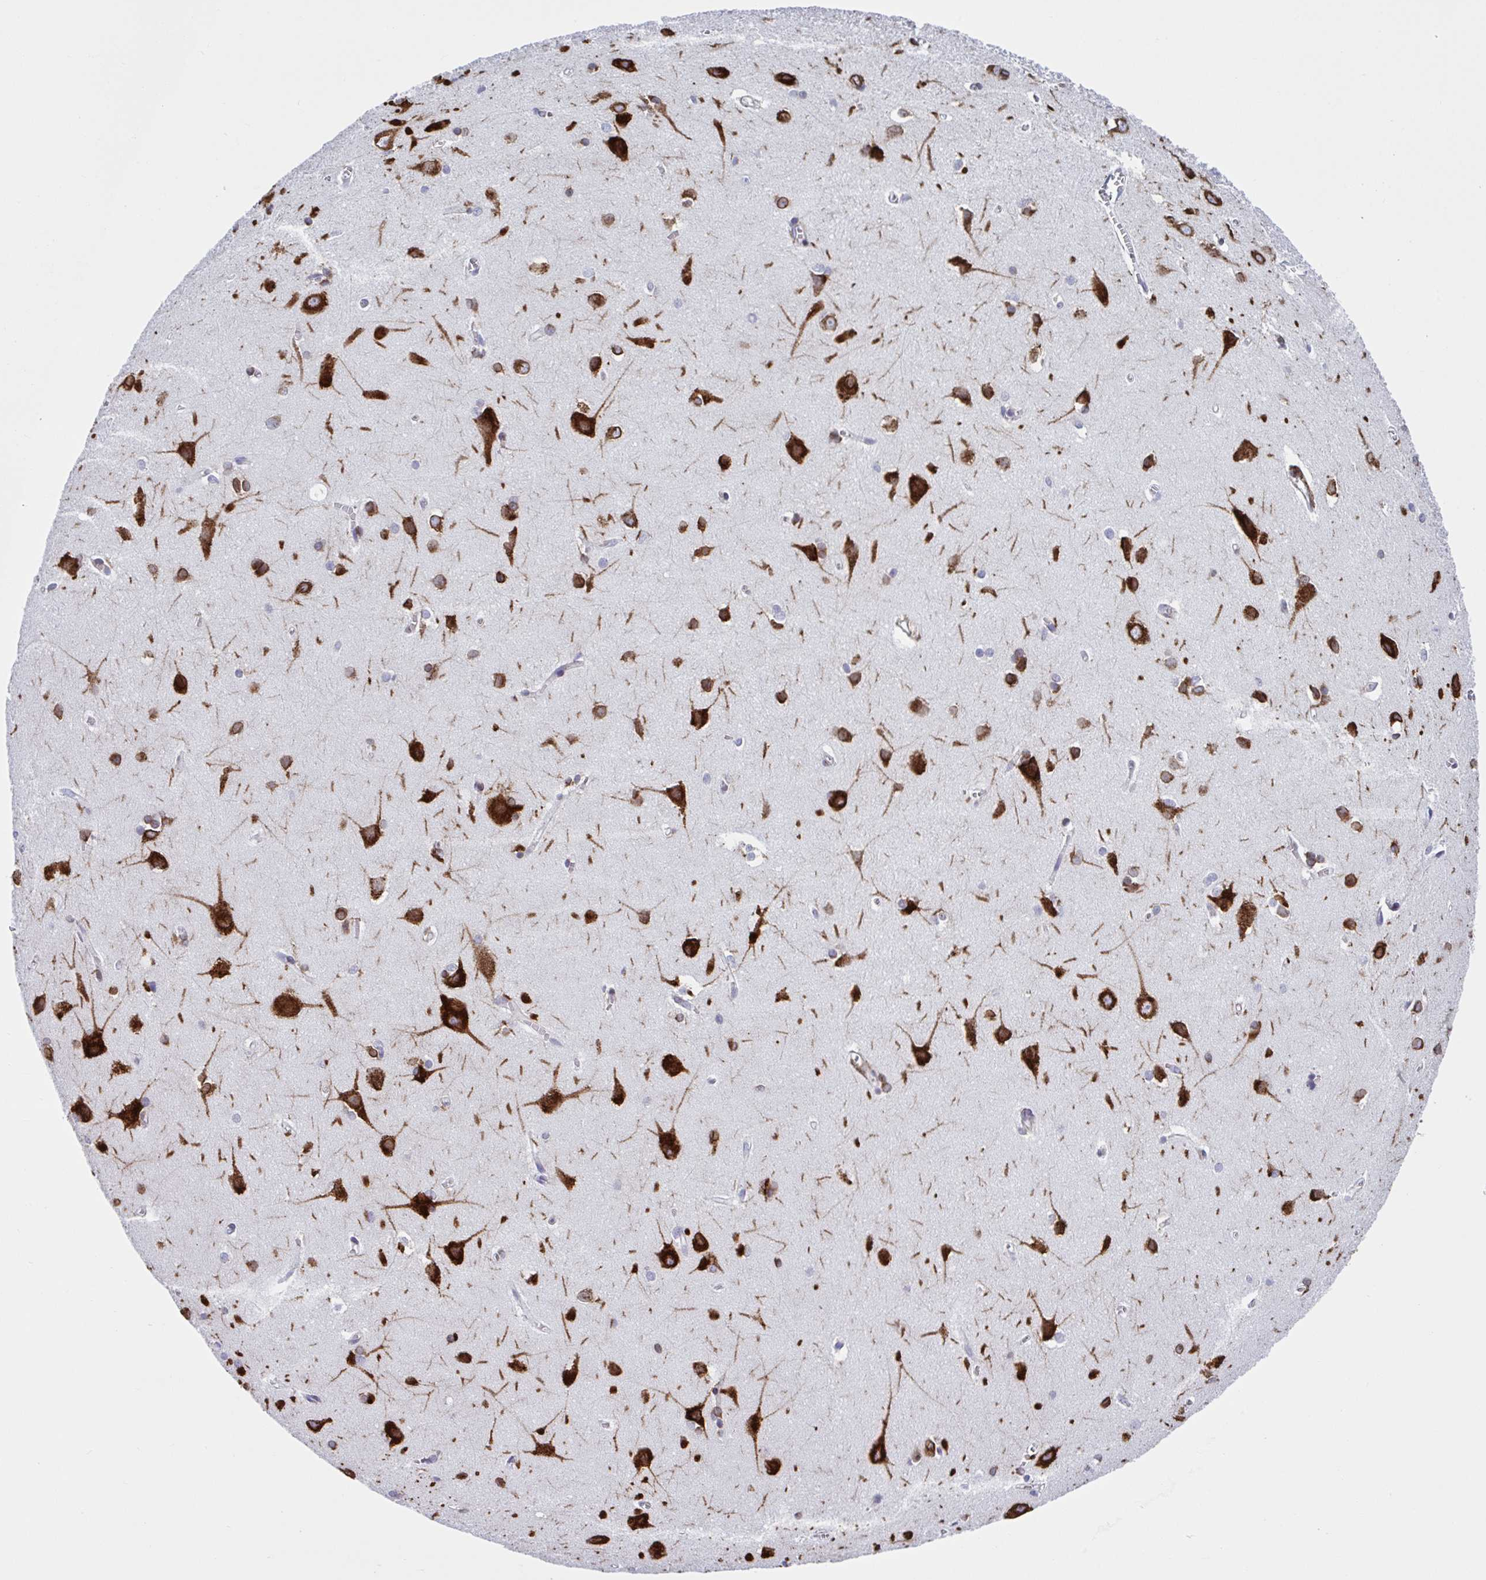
{"staining": {"intensity": "negative", "quantity": "none", "location": "none"}, "tissue": "cerebral cortex", "cell_type": "Endothelial cells", "image_type": "normal", "snomed": [{"axis": "morphology", "description": "Normal tissue, NOS"}, {"axis": "topography", "description": "Cerebral cortex"}], "caption": "Endothelial cells show no significant protein expression in normal cerebral cortex. Nuclei are stained in blue.", "gene": "RFK", "patient": {"sex": "male", "age": 37}}